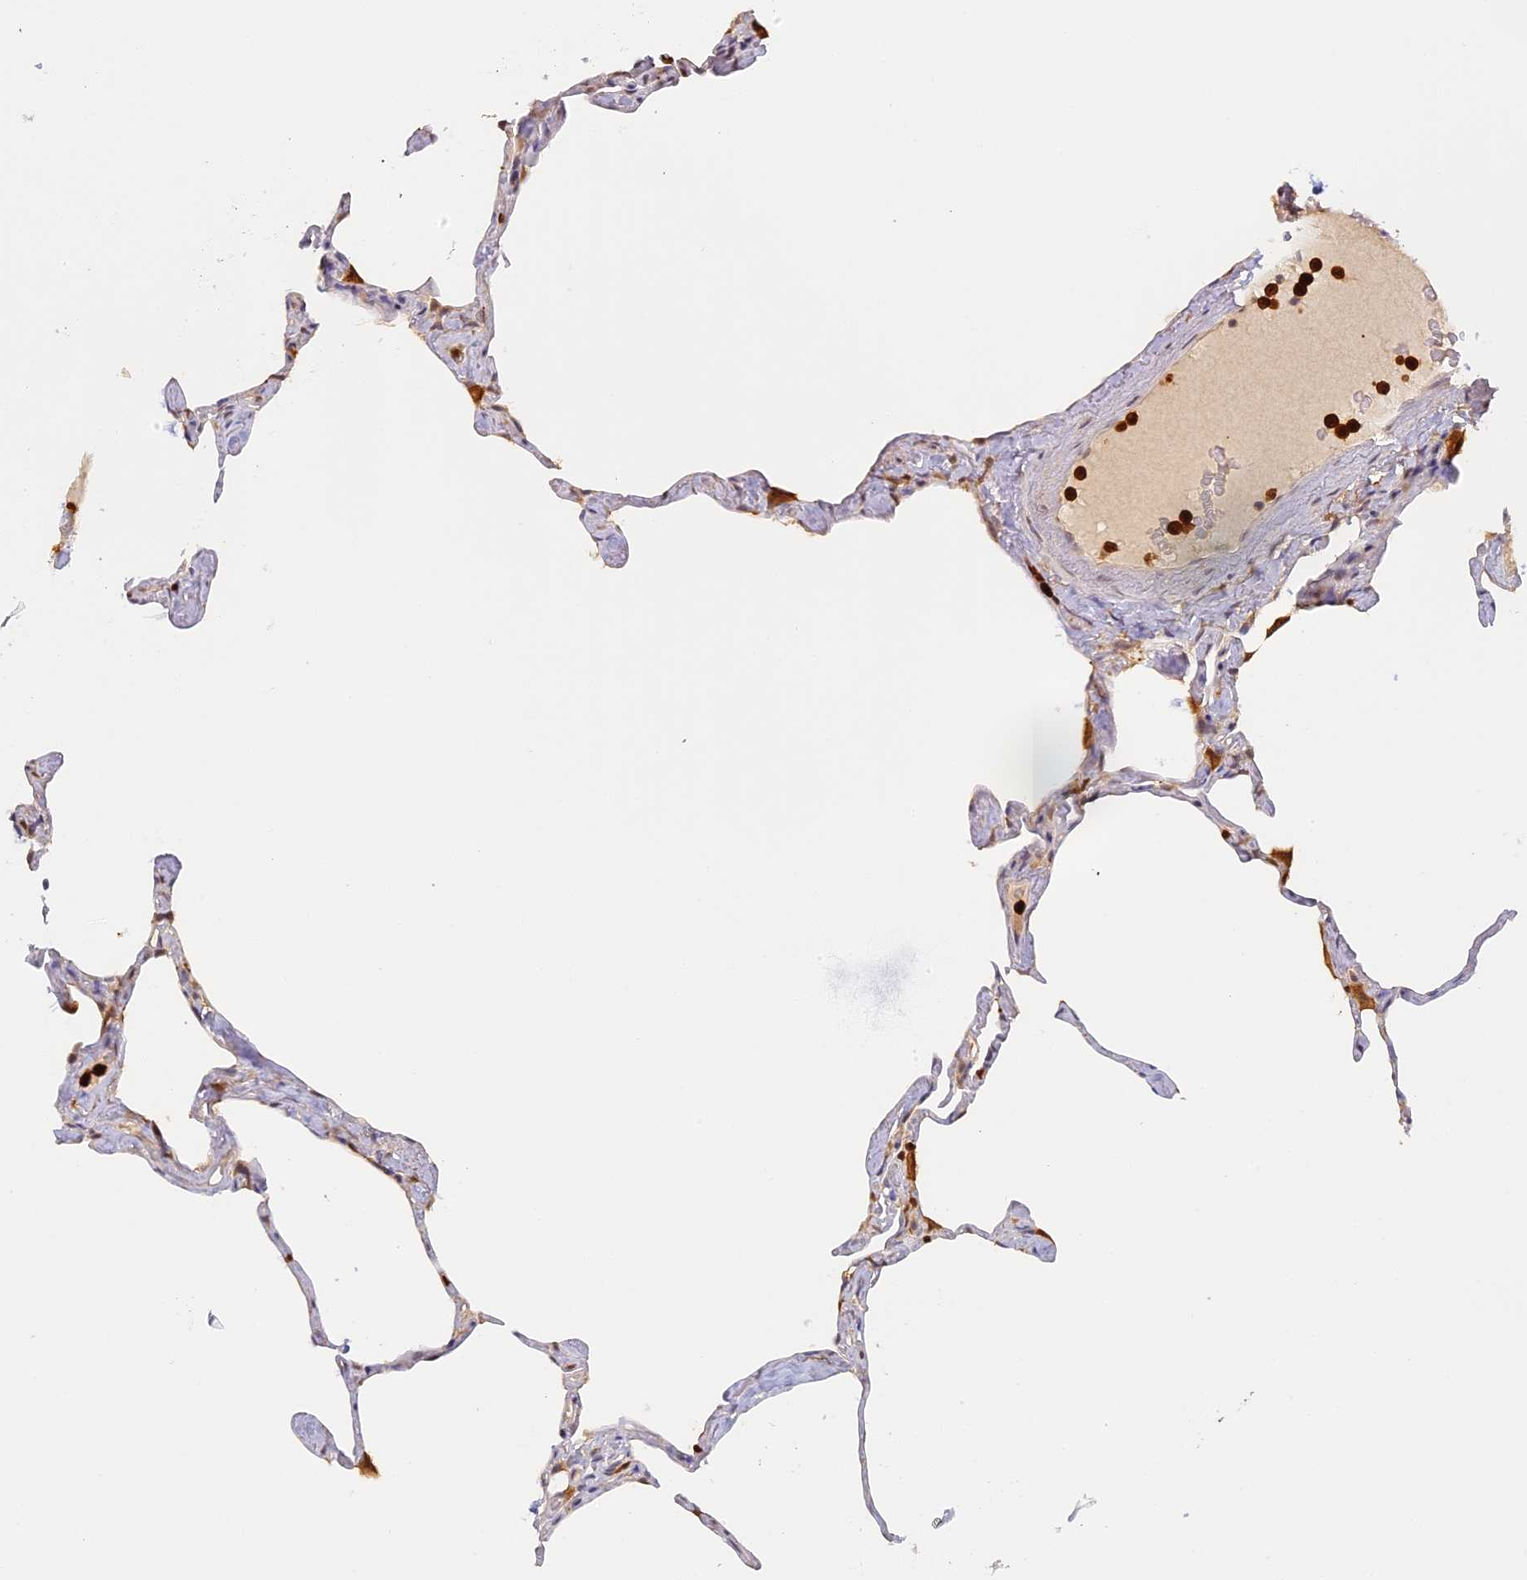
{"staining": {"intensity": "negative", "quantity": "none", "location": "none"}, "tissue": "lung", "cell_type": "Alveolar cells", "image_type": "normal", "snomed": [{"axis": "morphology", "description": "Normal tissue, NOS"}, {"axis": "topography", "description": "Lung"}], "caption": "DAB immunohistochemical staining of unremarkable human lung reveals no significant staining in alveolar cells.", "gene": "NCF4", "patient": {"sex": "male", "age": 65}}